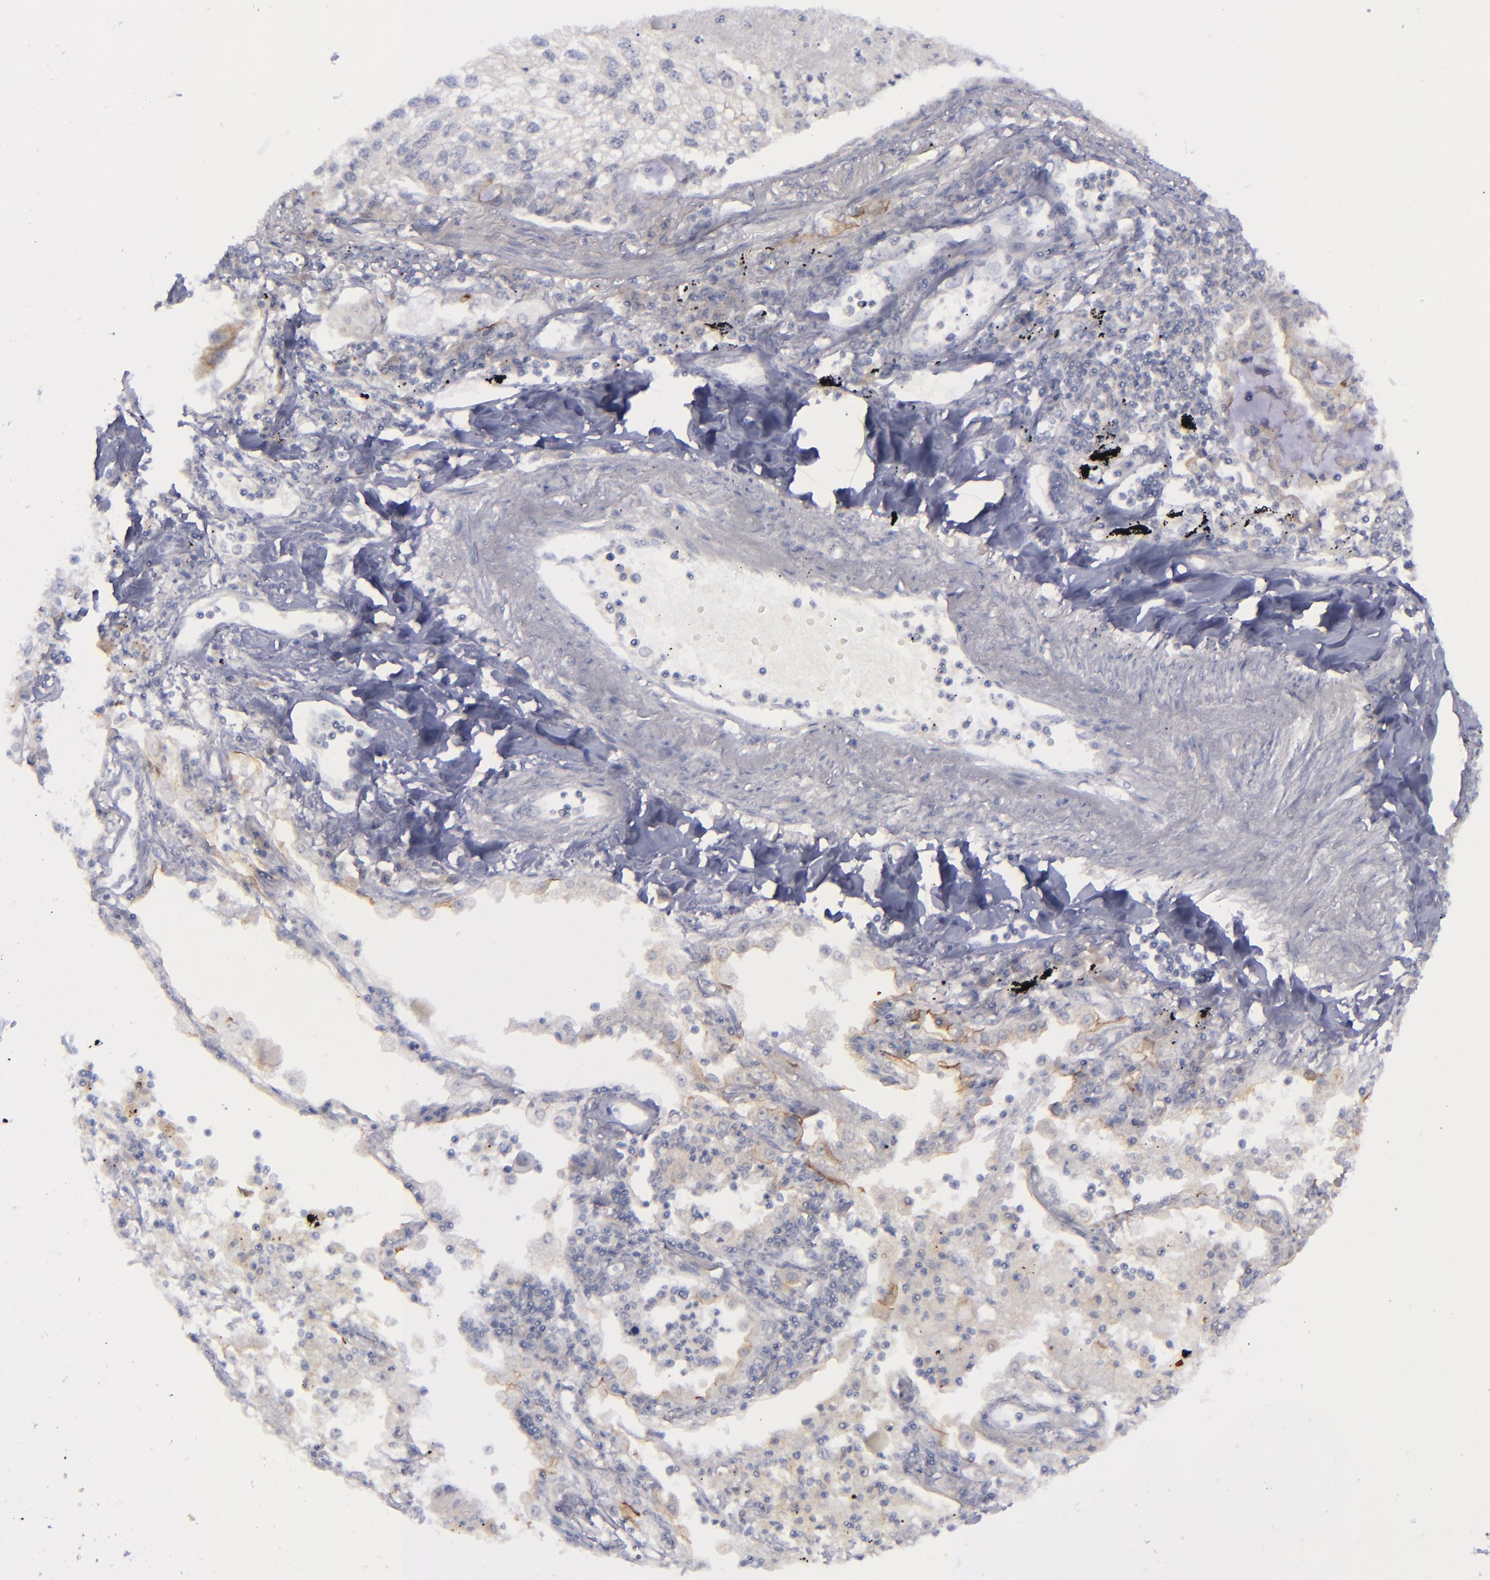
{"staining": {"intensity": "weak", "quantity": "25%-75%", "location": "cytoplasmic/membranous"}, "tissue": "lung cancer", "cell_type": "Tumor cells", "image_type": "cancer", "snomed": [{"axis": "morphology", "description": "Squamous cell carcinoma, NOS"}, {"axis": "topography", "description": "Lung"}], "caption": "Human squamous cell carcinoma (lung) stained with a brown dye exhibits weak cytoplasmic/membranous positive expression in about 25%-75% of tumor cells.", "gene": "EVPL", "patient": {"sex": "male", "age": 75}}